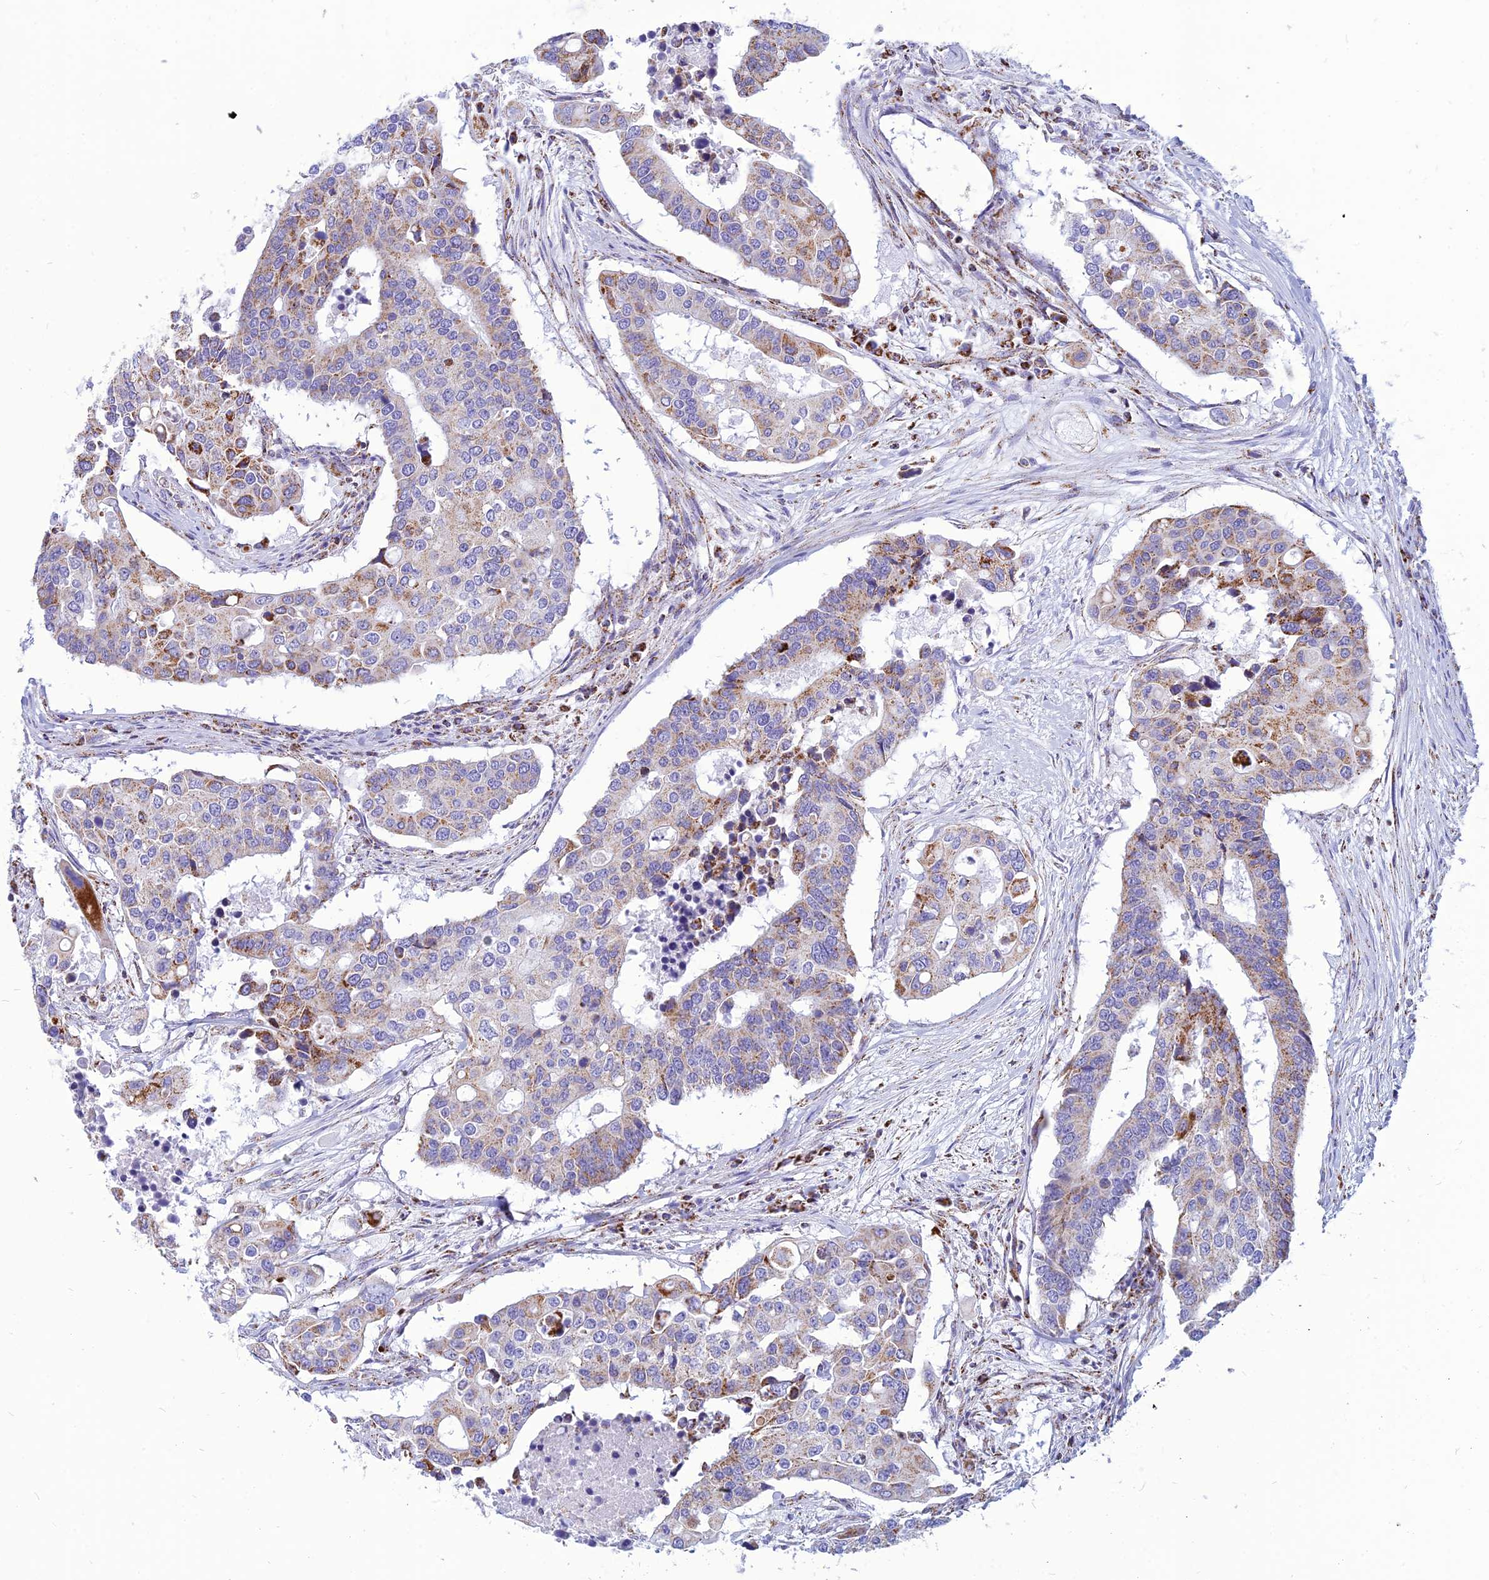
{"staining": {"intensity": "moderate", "quantity": "<25%", "location": "cytoplasmic/membranous"}, "tissue": "colorectal cancer", "cell_type": "Tumor cells", "image_type": "cancer", "snomed": [{"axis": "morphology", "description": "Adenocarcinoma, NOS"}, {"axis": "topography", "description": "Colon"}], "caption": "This is an image of IHC staining of colorectal cancer (adenocarcinoma), which shows moderate expression in the cytoplasmic/membranous of tumor cells.", "gene": "PACC1", "patient": {"sex": "male", "age": 77}}